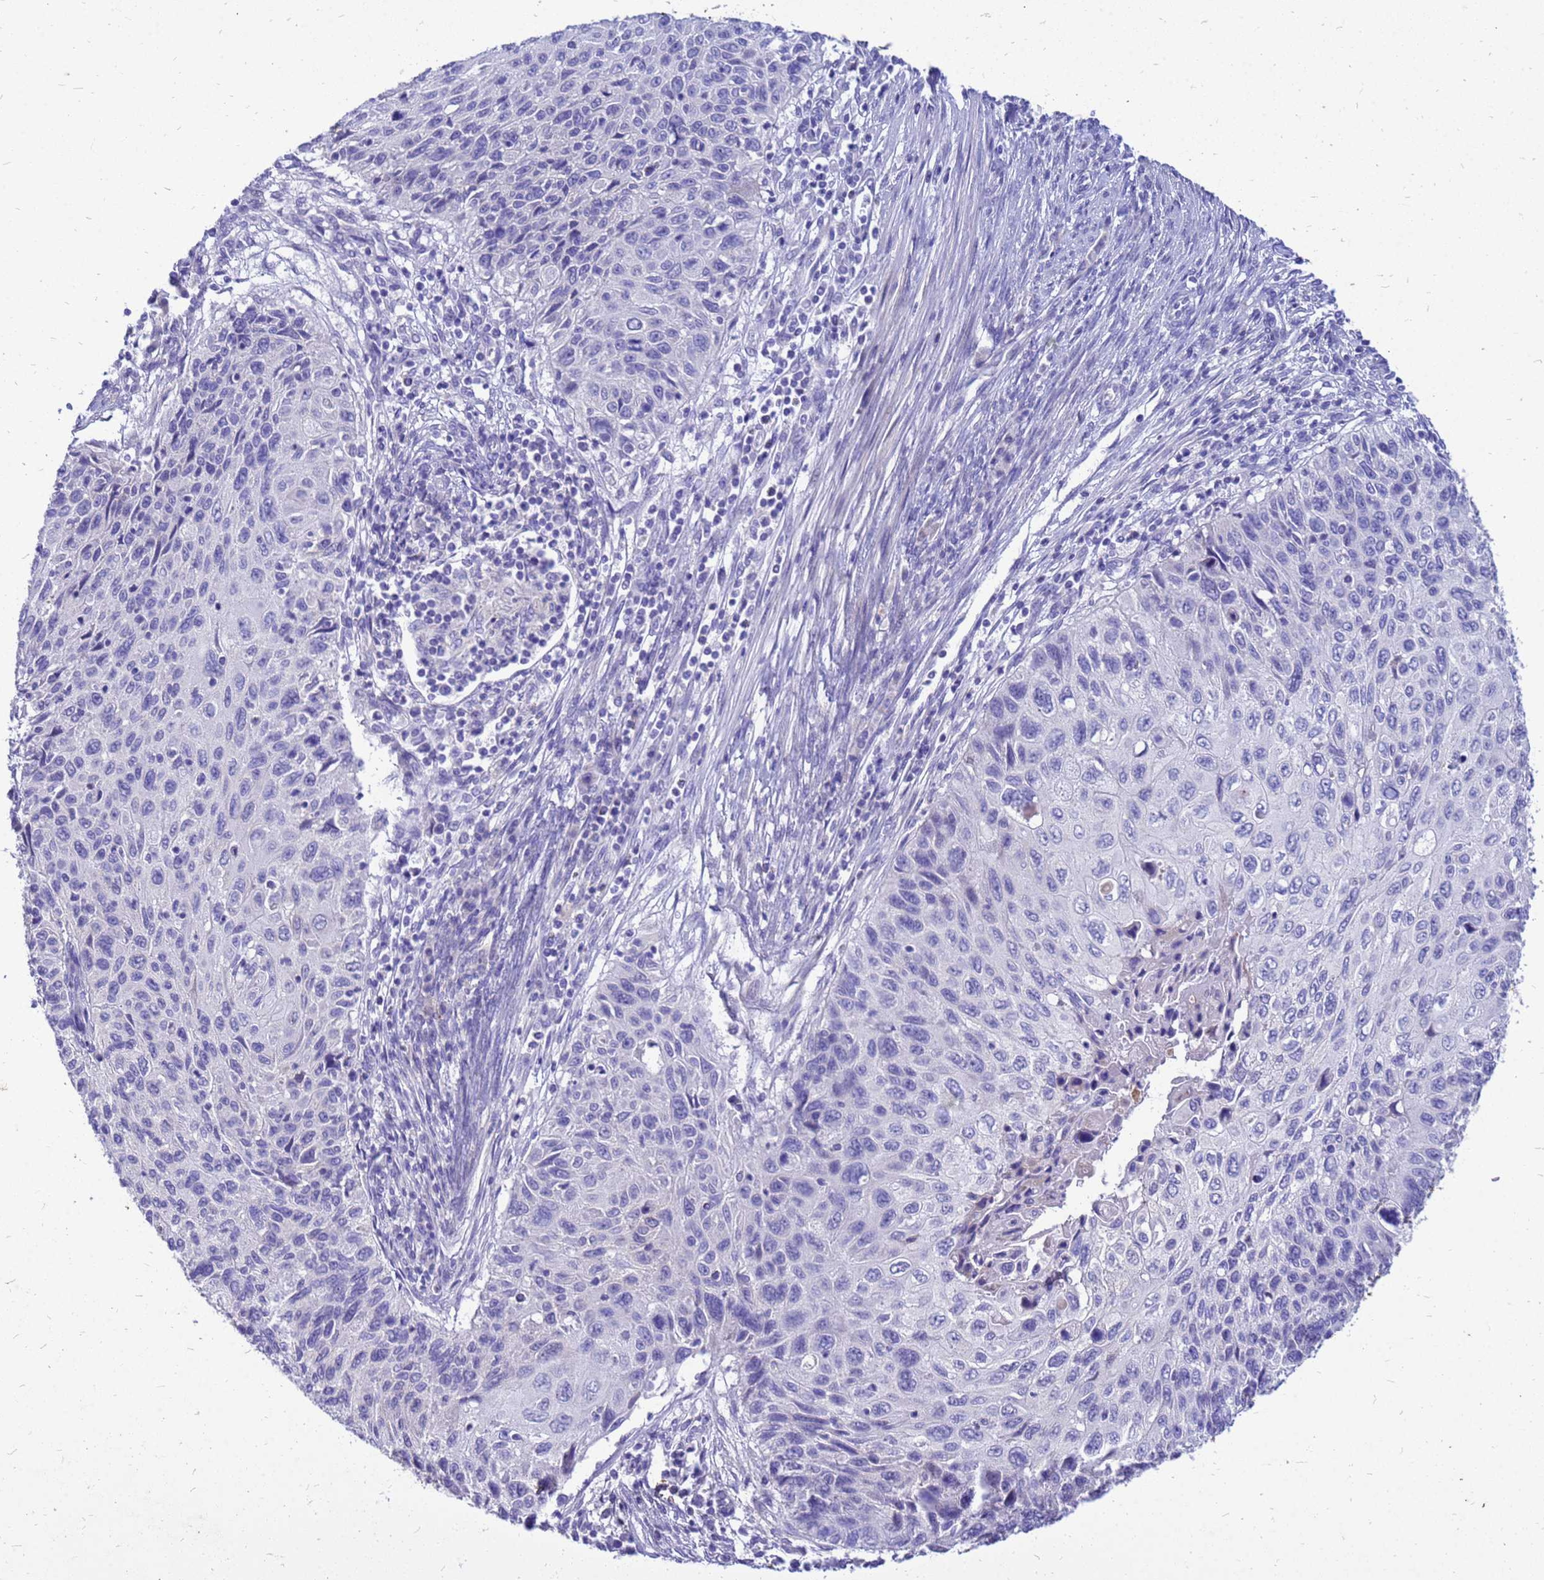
{"staining": {"intensity": "negative", "quantity": "none", "location": "none"}, "tissue": "cervical cancer", "cell_type": "Tumor cells", "image_type": "cancer", "snomed": [{"axis": "morphology", "description": "Squamous cell carcinoma, NOS"}, {"axis": "topography", "description": "Cervix"}], "caption": "The histopathology image exhibits no significant staining in tumor cells of cervical cancer (squamous cell carcinoma).", "gene": "AKR1C1", "patient": {"sex": "female", "age": 70}}